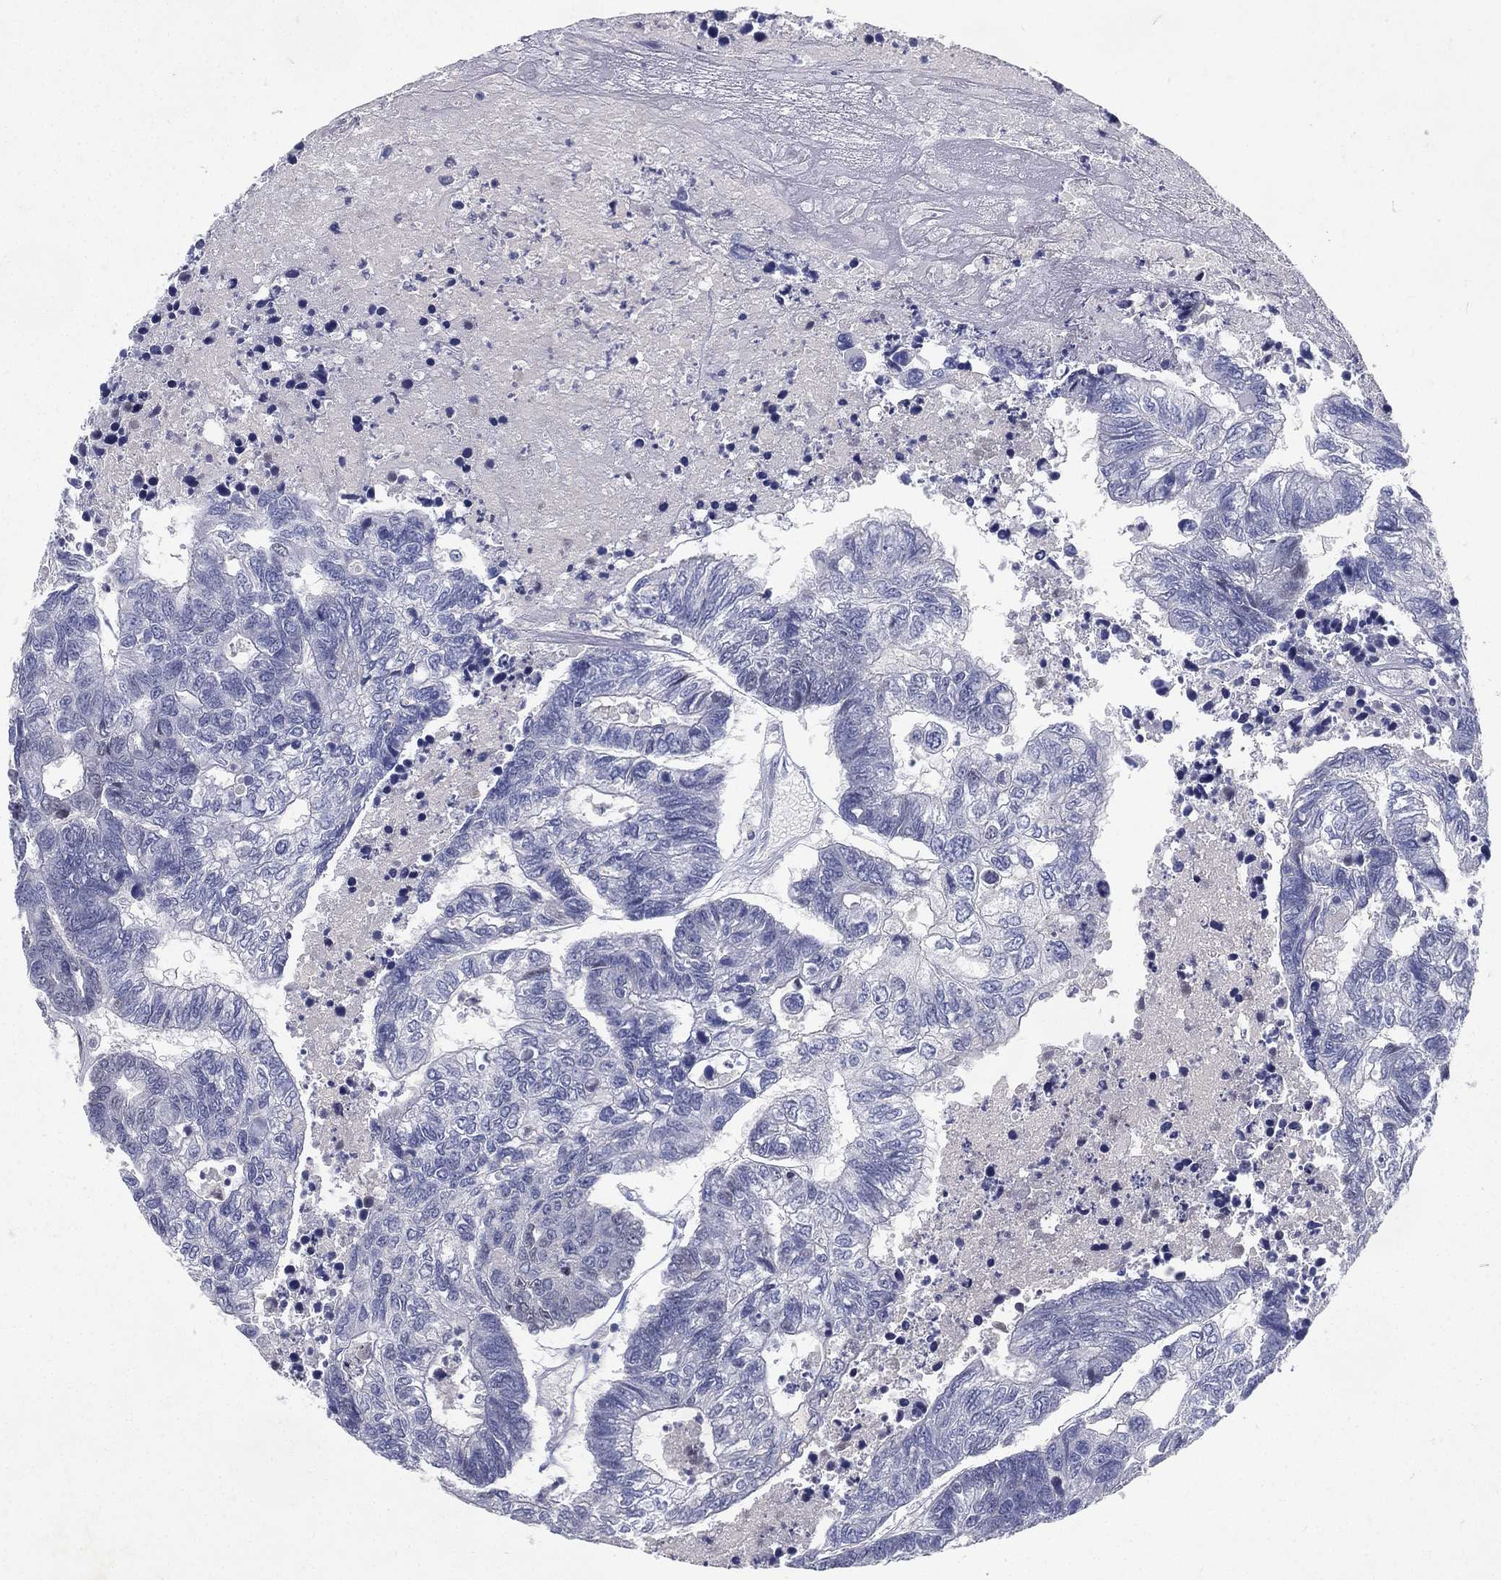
{"staining": {"intensity": "negative", "quantity": "none", "location": "none"}, "tissue": "colorectal cancer", "cell_type": "Tumor cells", "image_type": "cancer", "snomed": [{"axis": "morphology", "description": "Adenocarcinoma, NOS"}, {"axis": "topography", "description": "Colon"}], "caption": "High magnification brightfield microscopy of colorectal cancer (adenocarcinoma) stained with DAB (brown) and counterstained with hematoxylin (blue): tumor cells show no significant positivity.", "gene": "RGS13", "patient": {"sex": "female", "age": 48}}